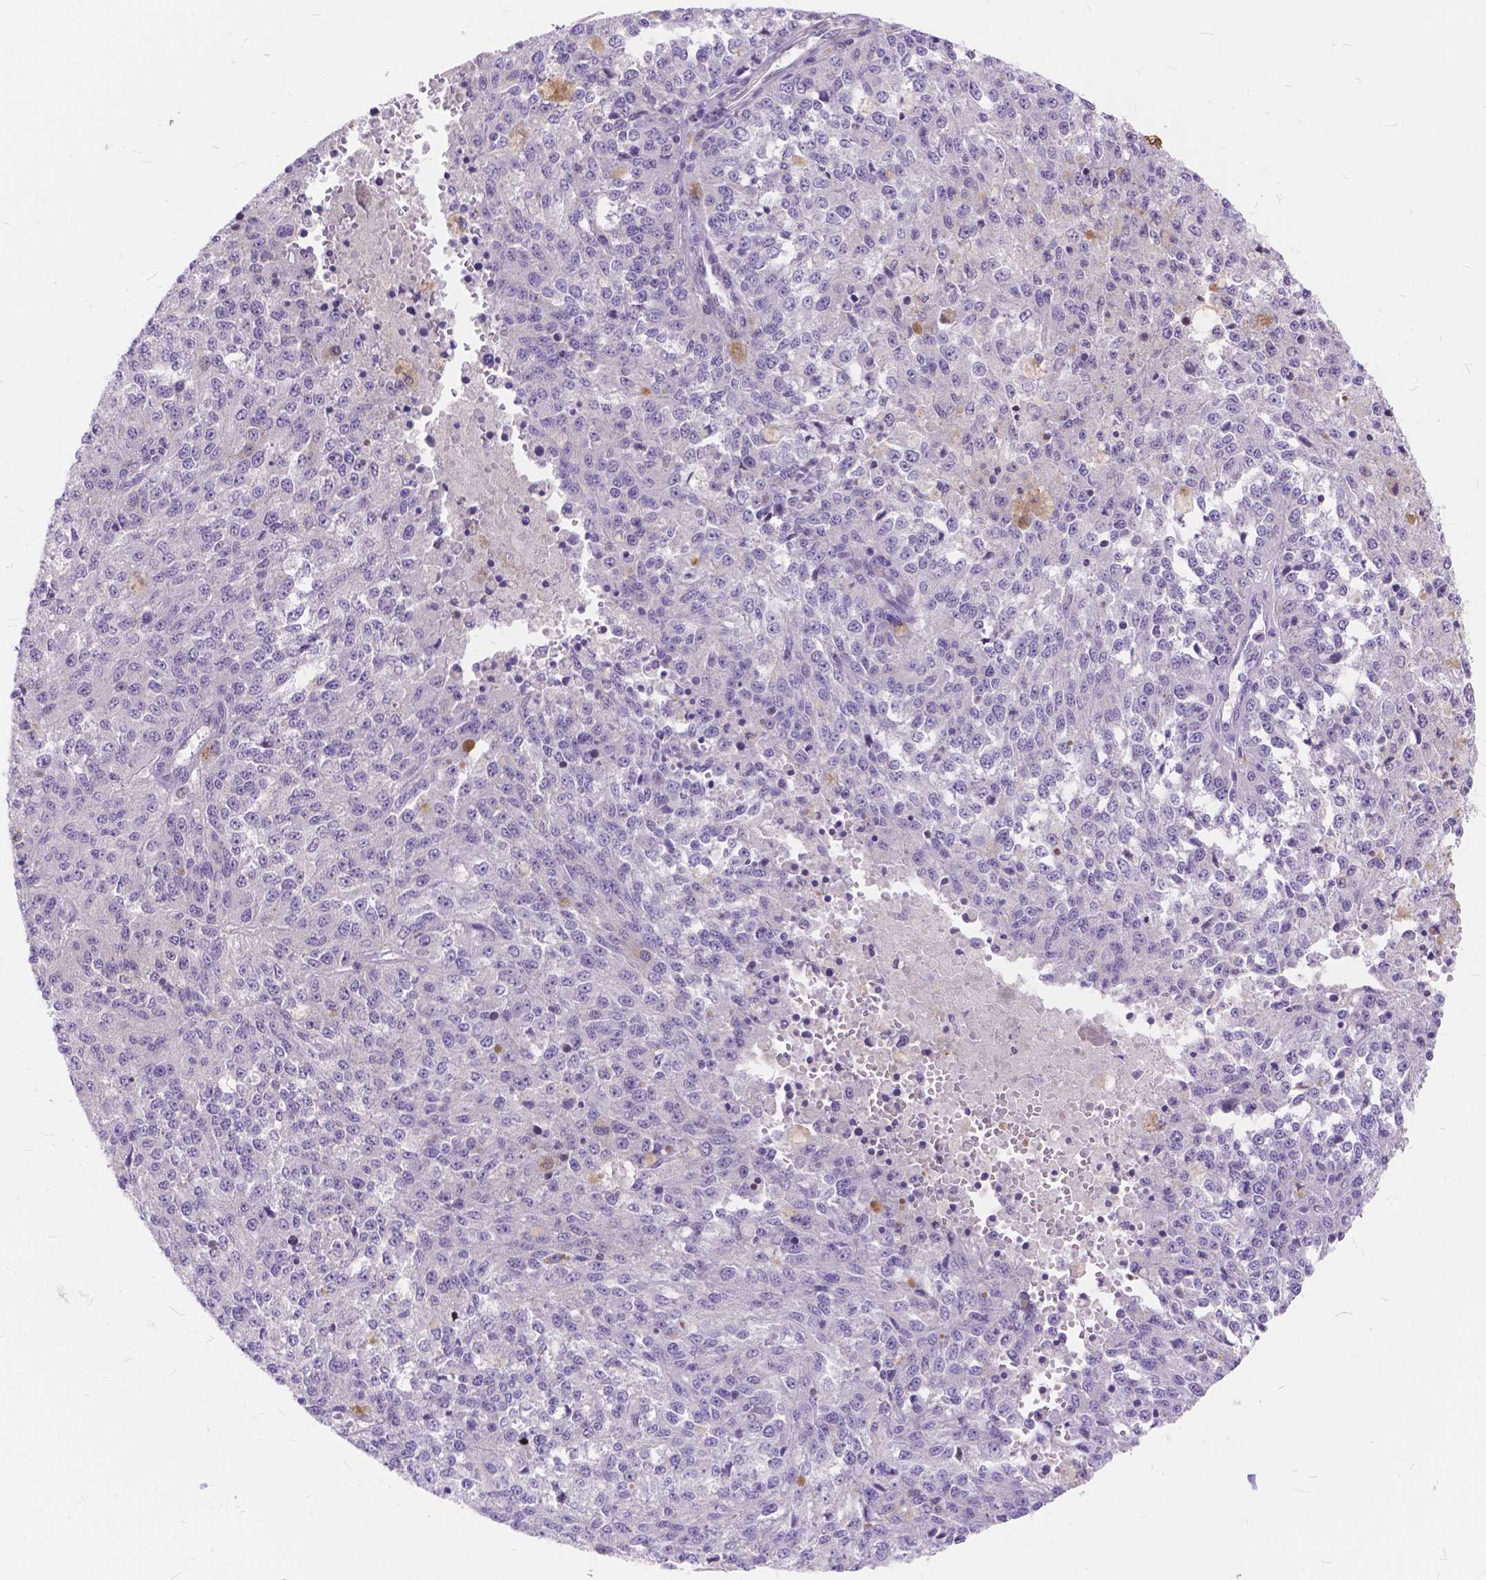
{"staining": {"intensity": "negative", "quantity": "none", "location": "none"}, "tissue": "melanoma", "cell_type": "Tumor cells", "image_type": "cancer", "snomed": [{"axis": "morphology", "description": "Malignant melanoma, Metastatic site"}, {"axis": "topography", "description": "Lymph node"}], "caption": "This micrograph is of melanoma stained with immunohistochemistry (IHC) to label a protein in brown with the nuclei are counter-stained blue. There is no staining in tumor cells.", "gene": "MAN2C1", "patient": {"sex": "female", "age": 64}}